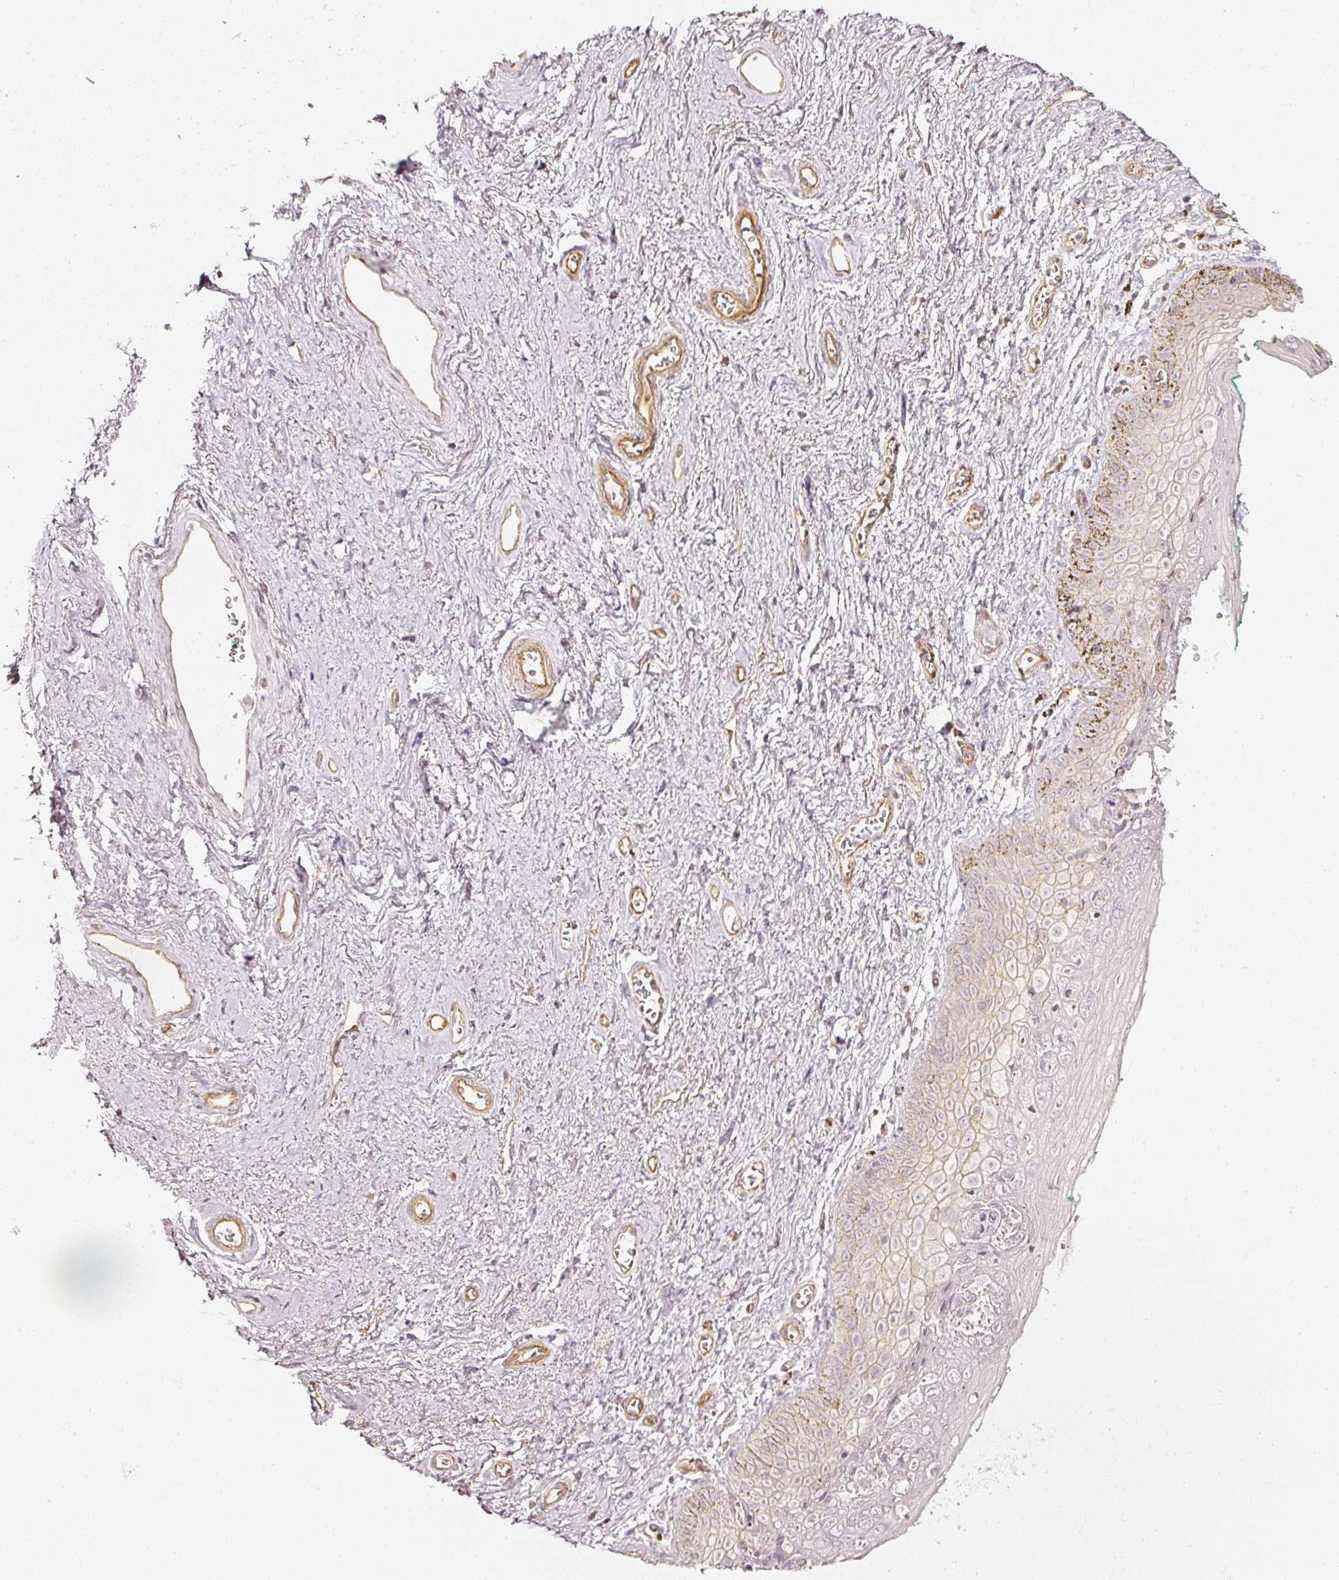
{"staining": {"intensity": "negative", "quantity": "none", "location": "none"}, "tissue": "vagina", "cell_type": "Squamous epithelial cells", "image_type": "normal", "snomed": [{"axis": "morphology", "description": "Normal tissue, NOS"}, {"axis": "topography", "description": "Vulva"}, {"axis": "topography", "description": "Vagina"}, {"axis": "topography", "description": "Peripheral nerve tissue"}], "caption": "Protein analysis of normal vagina demonstrates no significant positivity in squamous epithelial cells.", "gene": "DRD2", "patient": {"sex": "female", "age": 66}}